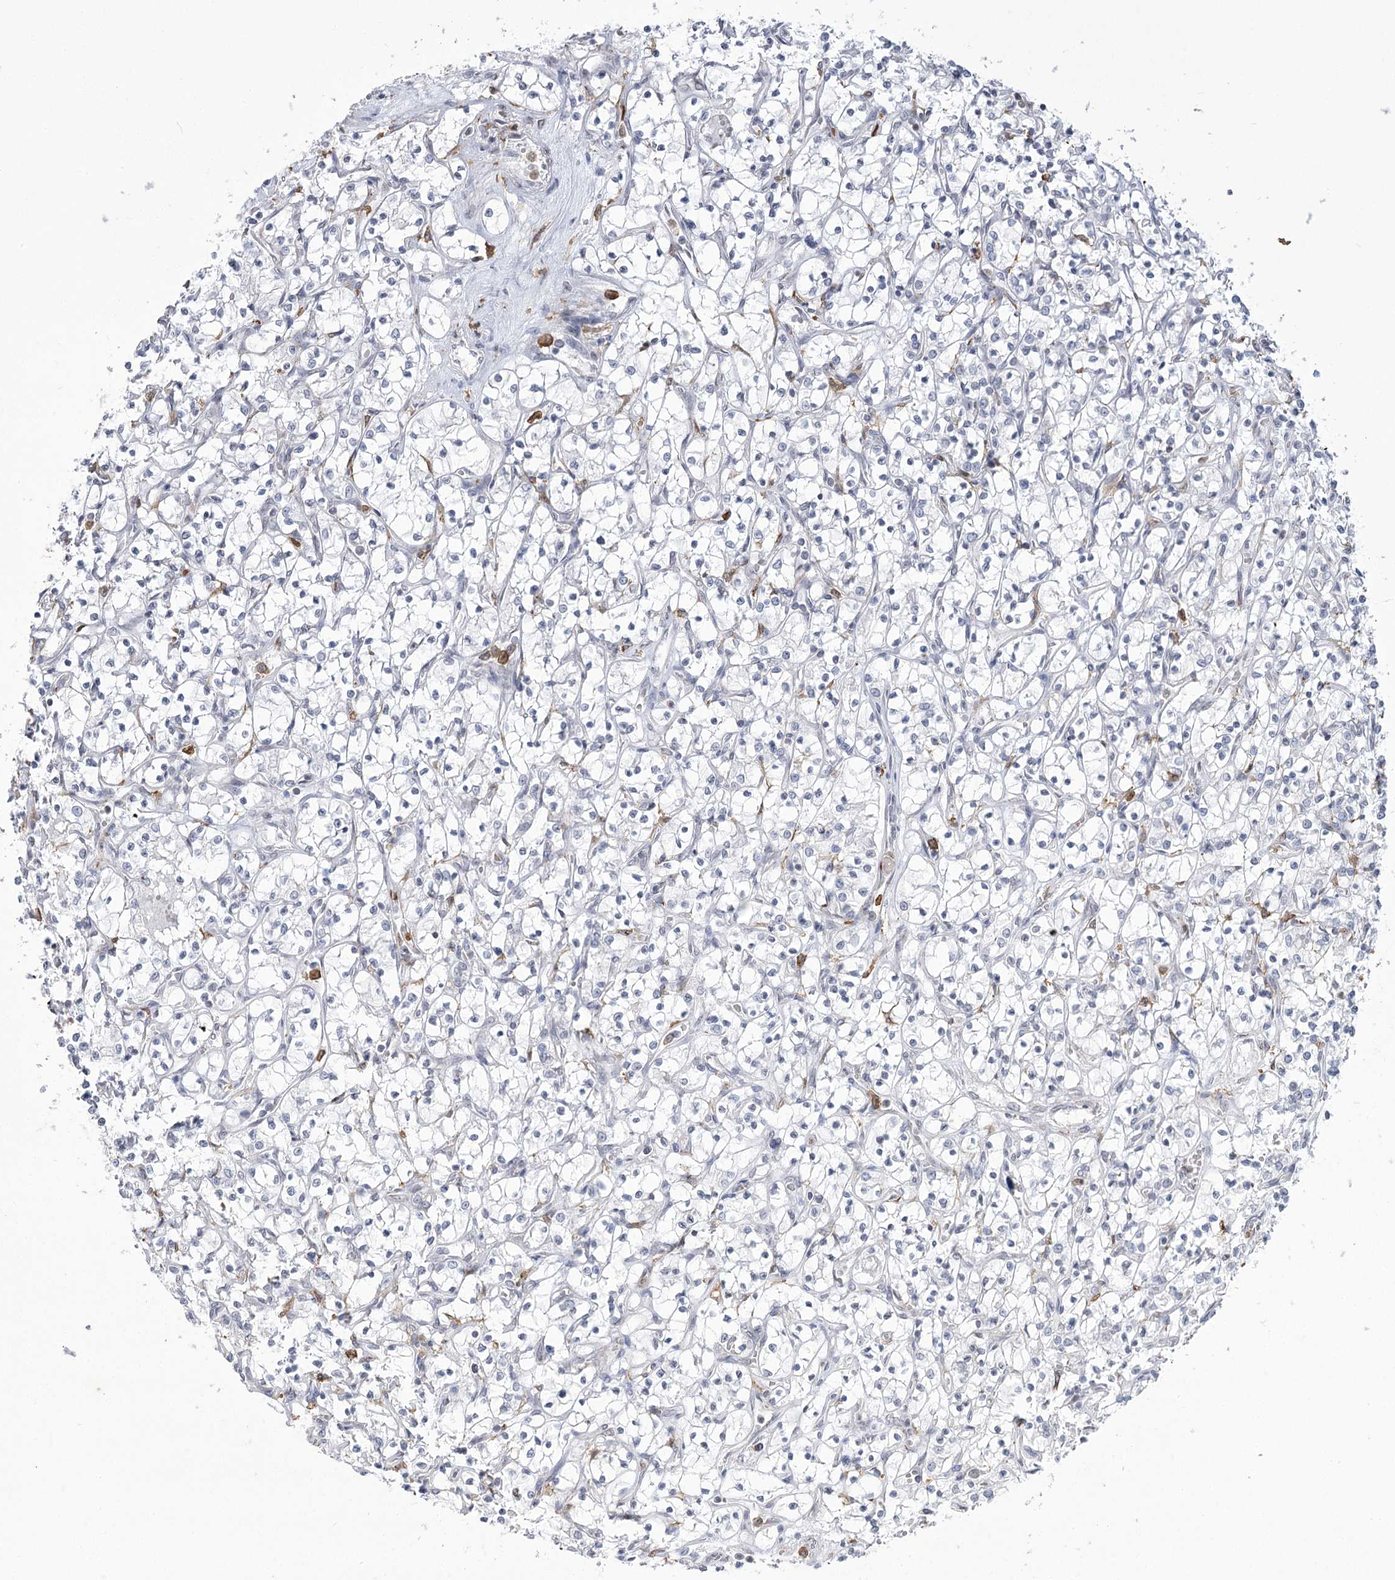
{"staining": {"intensity": "negative", "quantity": "none", "location": "none"}, "tissue": "renal cancer", "cell_type": "Tumor cells", "image_type": "cancer", "snomed": [{"axis": "morphology", "description": "Adenocarcinoma, NOS"}, {"axis": "topography", "description": "Kidney"}], "caption": "Immunohistochemistry (IHC) photomicrograph of renal cancer stained for a protein (brown), which shows no positivity in tumor cells. (Brightfield microscopy of DAB (3,3'-diaminobenzidine) immunohistochemistry (IHC) at high magnification).", "gene": "C11orf1", "patient": {"sex": "female", "age": 69}}